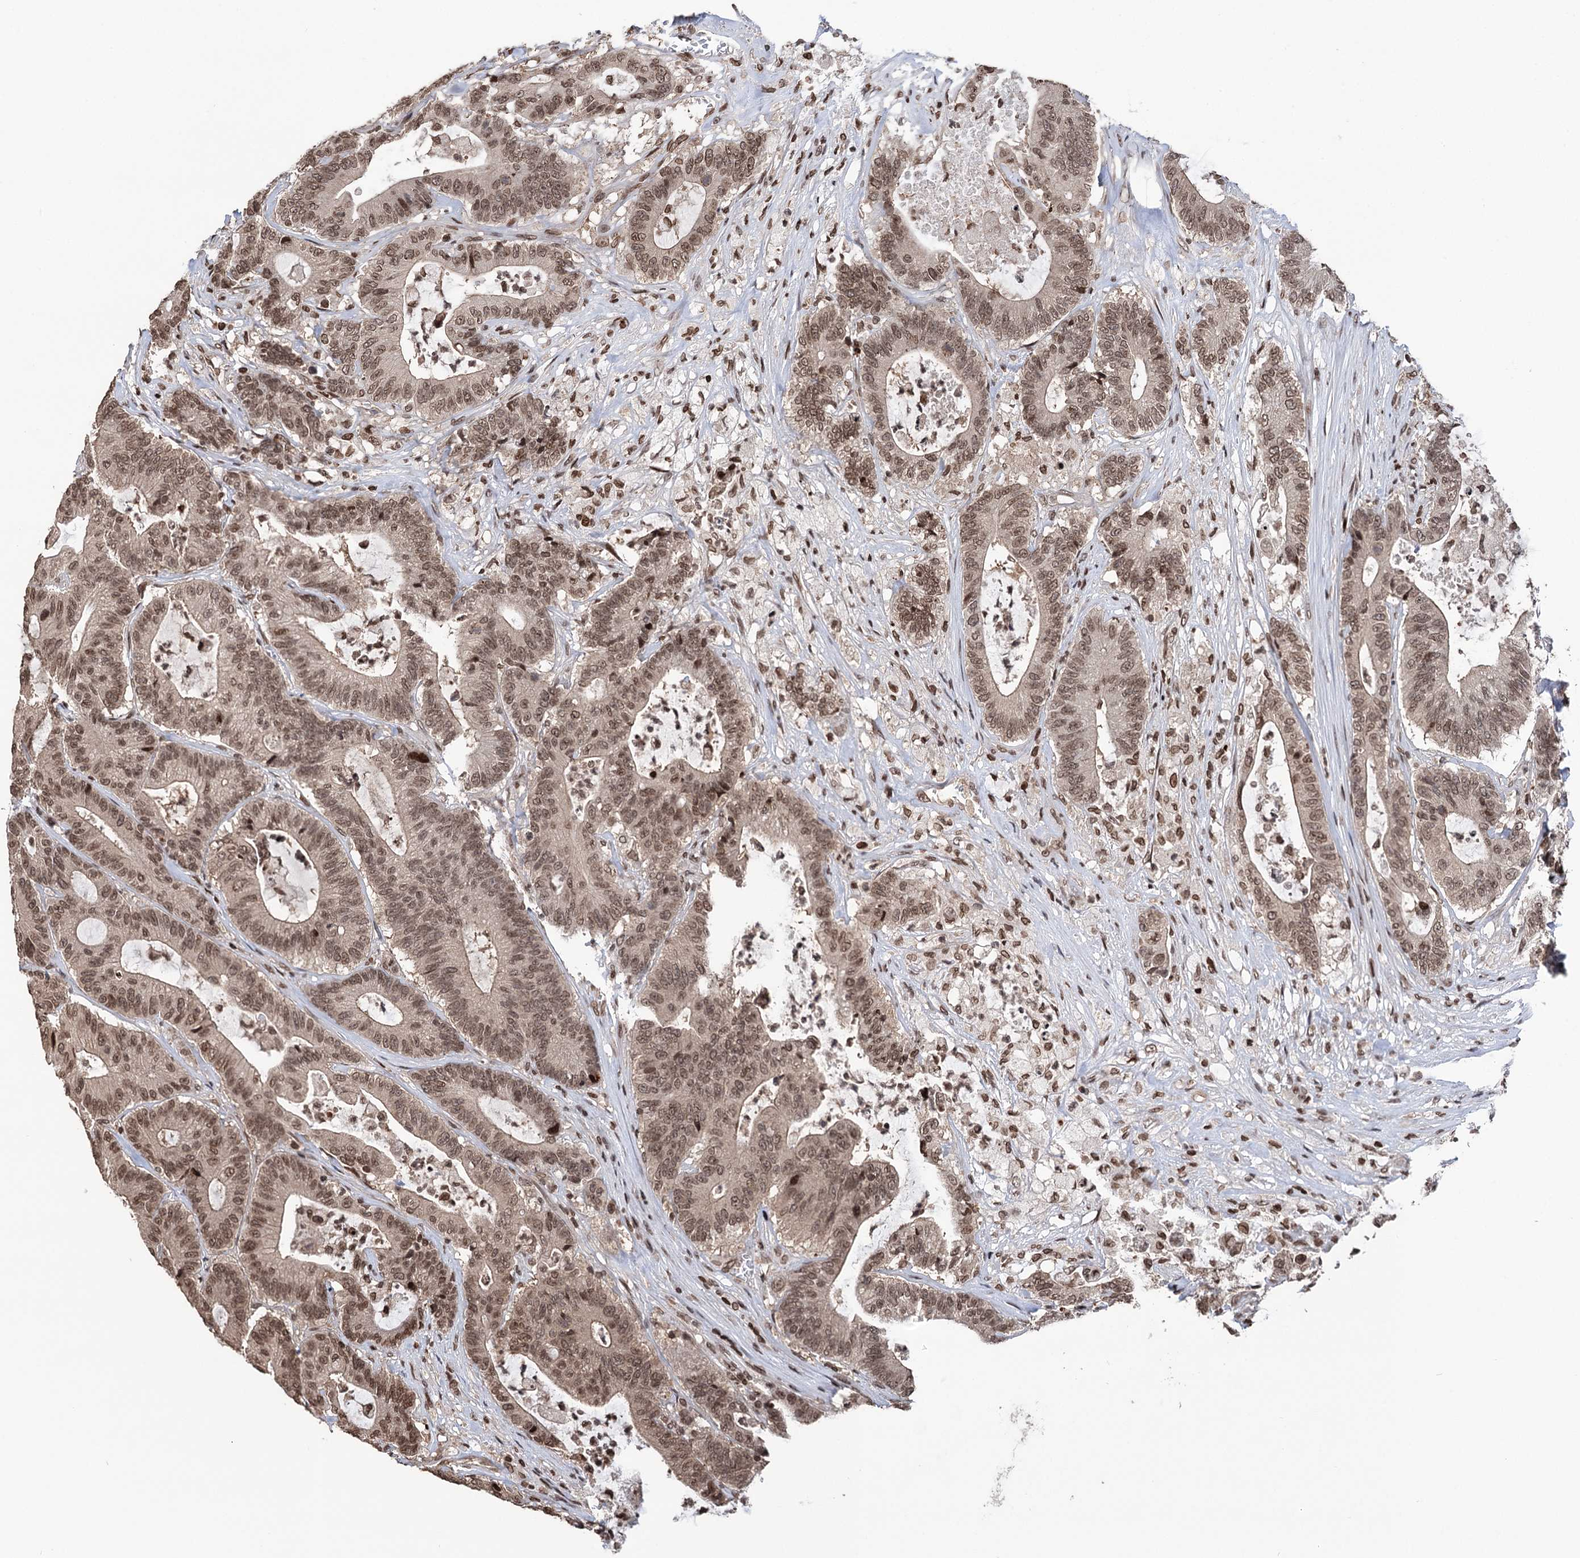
{"staining": {"intensity": "moderate", "quantity": ">75%", "location": "cytoplasmic/membranous,nuclear"}, "tissue": "colorectal cancer", "cell_type": "Tumor cells", "image_type": "cancer", "snomed": [{"axis": "morphology", "description": "Adenocarcinoma, NOS"}, {"axis": "topography", "description": "Colon"}], "caption": "A photomicrograph of colorectal cancer (adenocarcinoma) stained for a protein reveals moderate cytoplasmic/membranous and nuclear brown staining in tumor cells. Nuclei are stained in blue.", "gene": "CCDC77", "patient": {"sex": "female", "age": 84}}